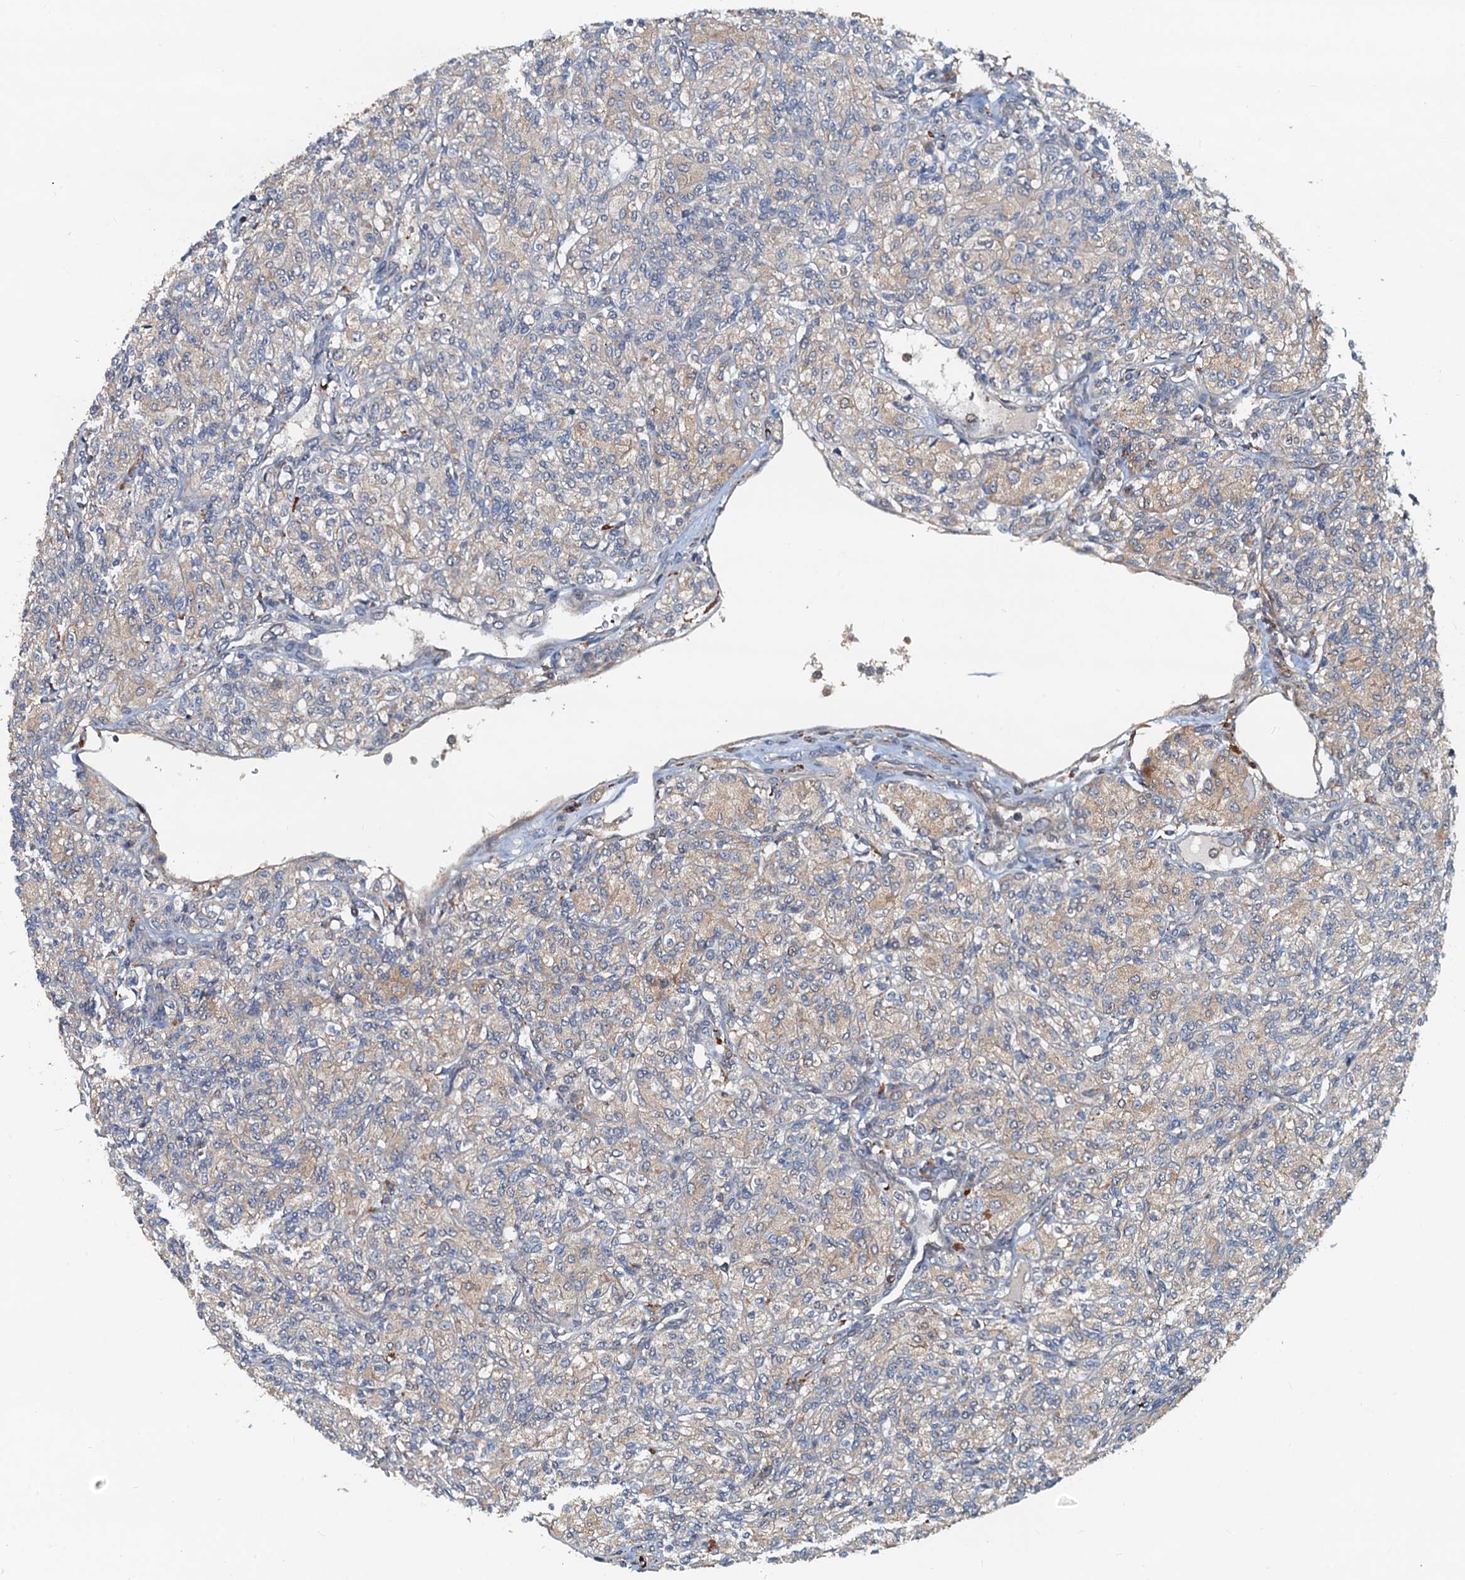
{"staining": {"intensity": "negative", "quantity": "none", "location": "none"}, "tissue": "renal cancer", "cell_type": "Tumor cells", "image_type": "cancer", "snomed": [{"axis": "morphology", "description": "Adenocarcinoma, NOS"}, {"axis": "topography", "description": "Kidney"}], "caption": "Immunohistochemistry (IHC) of renal cancer shows no expression in tumor cells.", "gene": "AAGAB", "patient": {"sex": "male", "age": 77}}